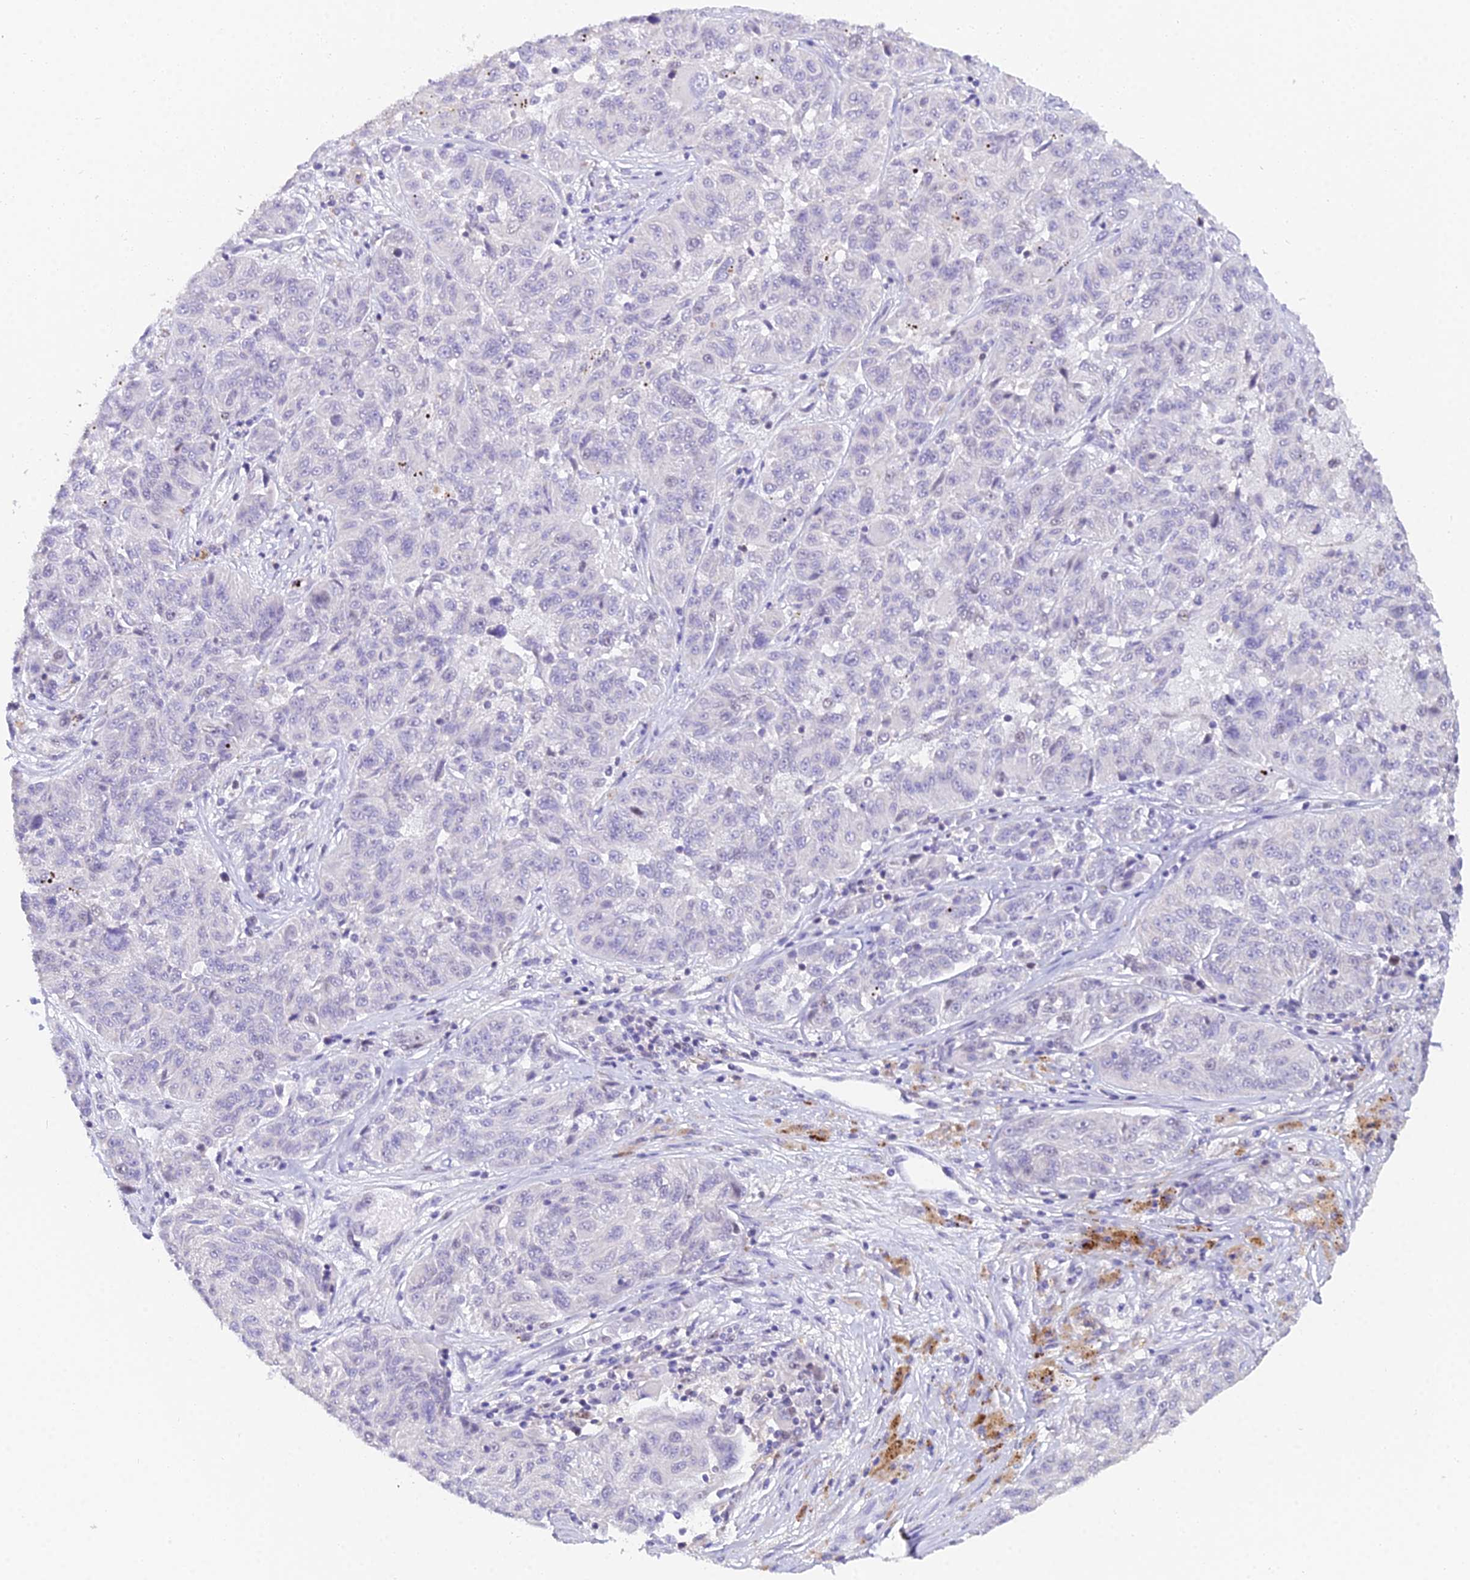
{"staining": {"intensity": "negative", "quantity": "none", "location": "none"}, "tissue": "melanoma", "cell_type": "Tumor cells", "image_type": "cancer", "snomed": [{"axis": "morphology", "description": "Malignant melanoma, NOS"}, {"axis": "topography", "description": "Skin"}], "caption": "This is a image of IHC staining of melanoma, which shows no positivity in tumor cells.", "gene": "MCM2", "patient": {"sex": "male", "age": 53}}